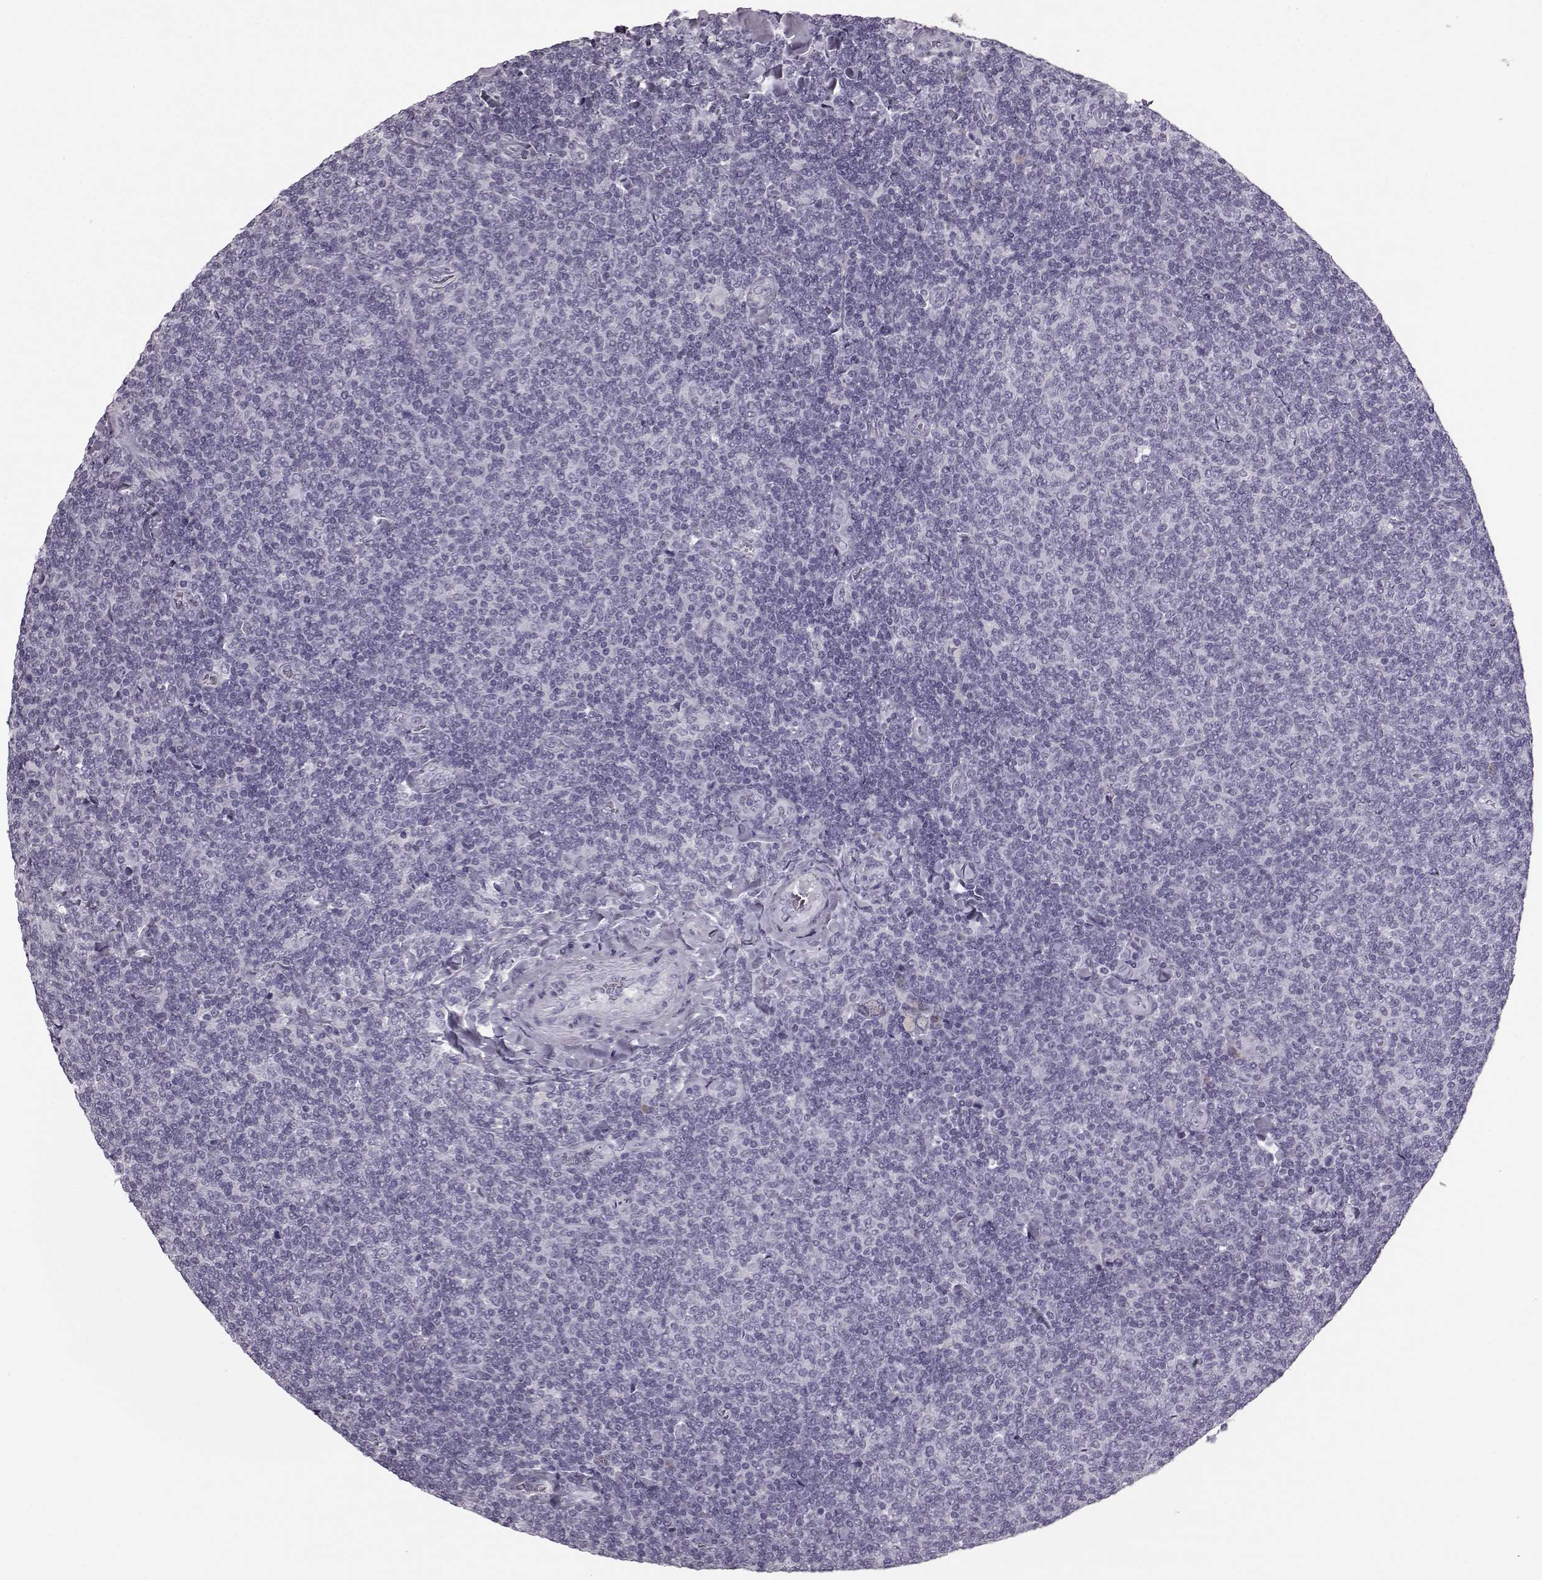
{"staining": {"intensity": "negative", "quantity": "none", "location": "none"}, "tissue": "lymphoma", "cell_type": "Tumor cells", "image_type": "cancer", "snomed": [{"axis": "morphology", "description": "Malignant lymphoma, non-Hodgkin's type, Low grade"}, {"axis": "topography", "description": "Lymph node"}], "caption": "A photomicrograph of human low-grade malignant lymphoma, non-Hodgkin's type is negative for staining in tumor cells.", "gene": "JSRP1", "patient": {"sex": "male", "age": 52}}